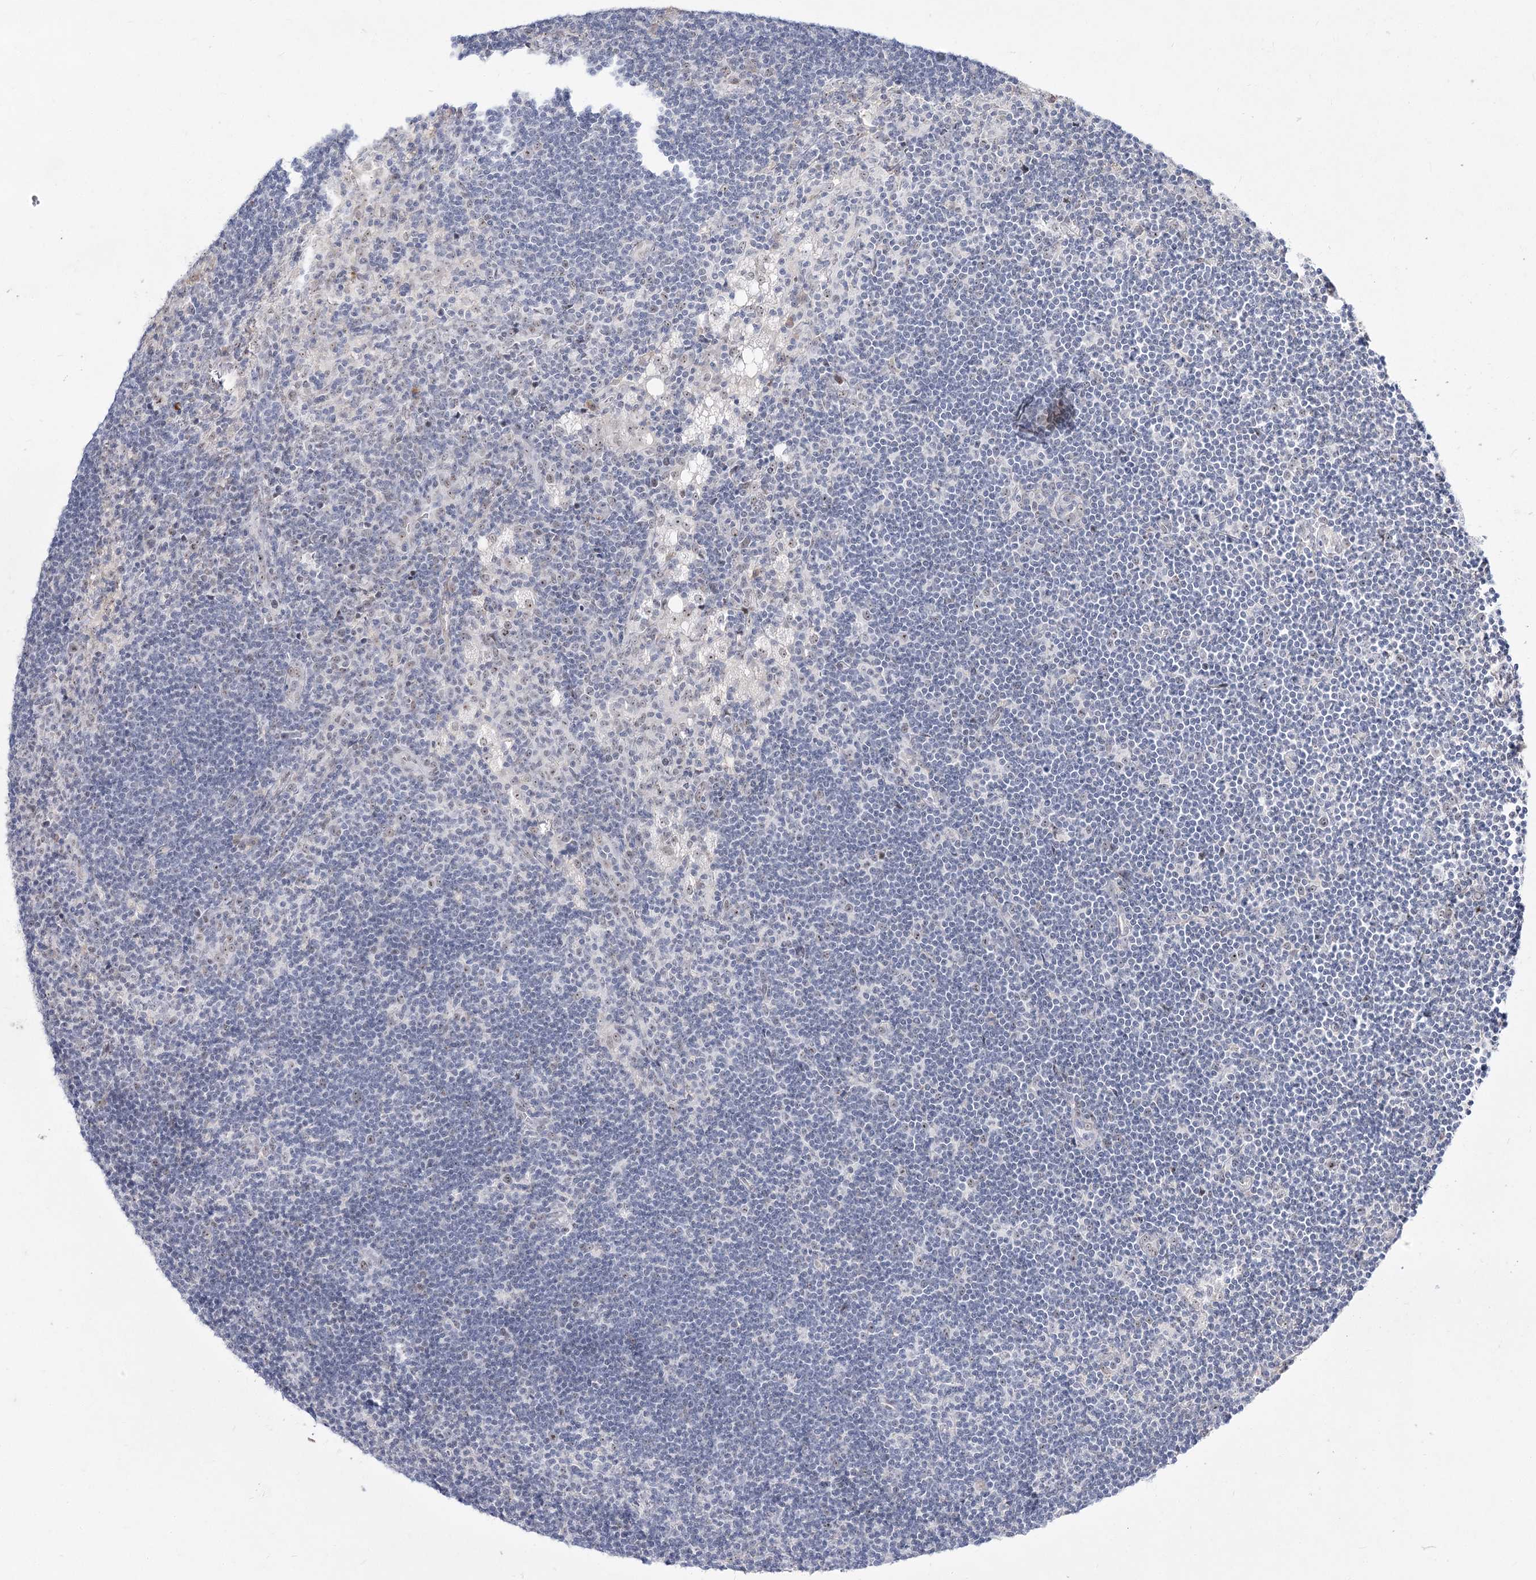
{"staining": {"intensity": "negative", "quantity": "none", "location": "none"}, "tissue": "lymph node", "cell_type": "Germinal center cells", "image_type": "normal", "snomed": [{"axis": "morphology", "description": "Normal tissue, NOS"}, {"axis": "topography", "description": "Lymph node"}], "caption": "Unremarkable lymph node was stained to show a protein in brown. There is no significant expression in germinal center cells. (Brightfield microscopy of DAB immunohistochemistry at high magnification).", "gene": "DDX50", "patient": {"sex": "male", "age": 24}}